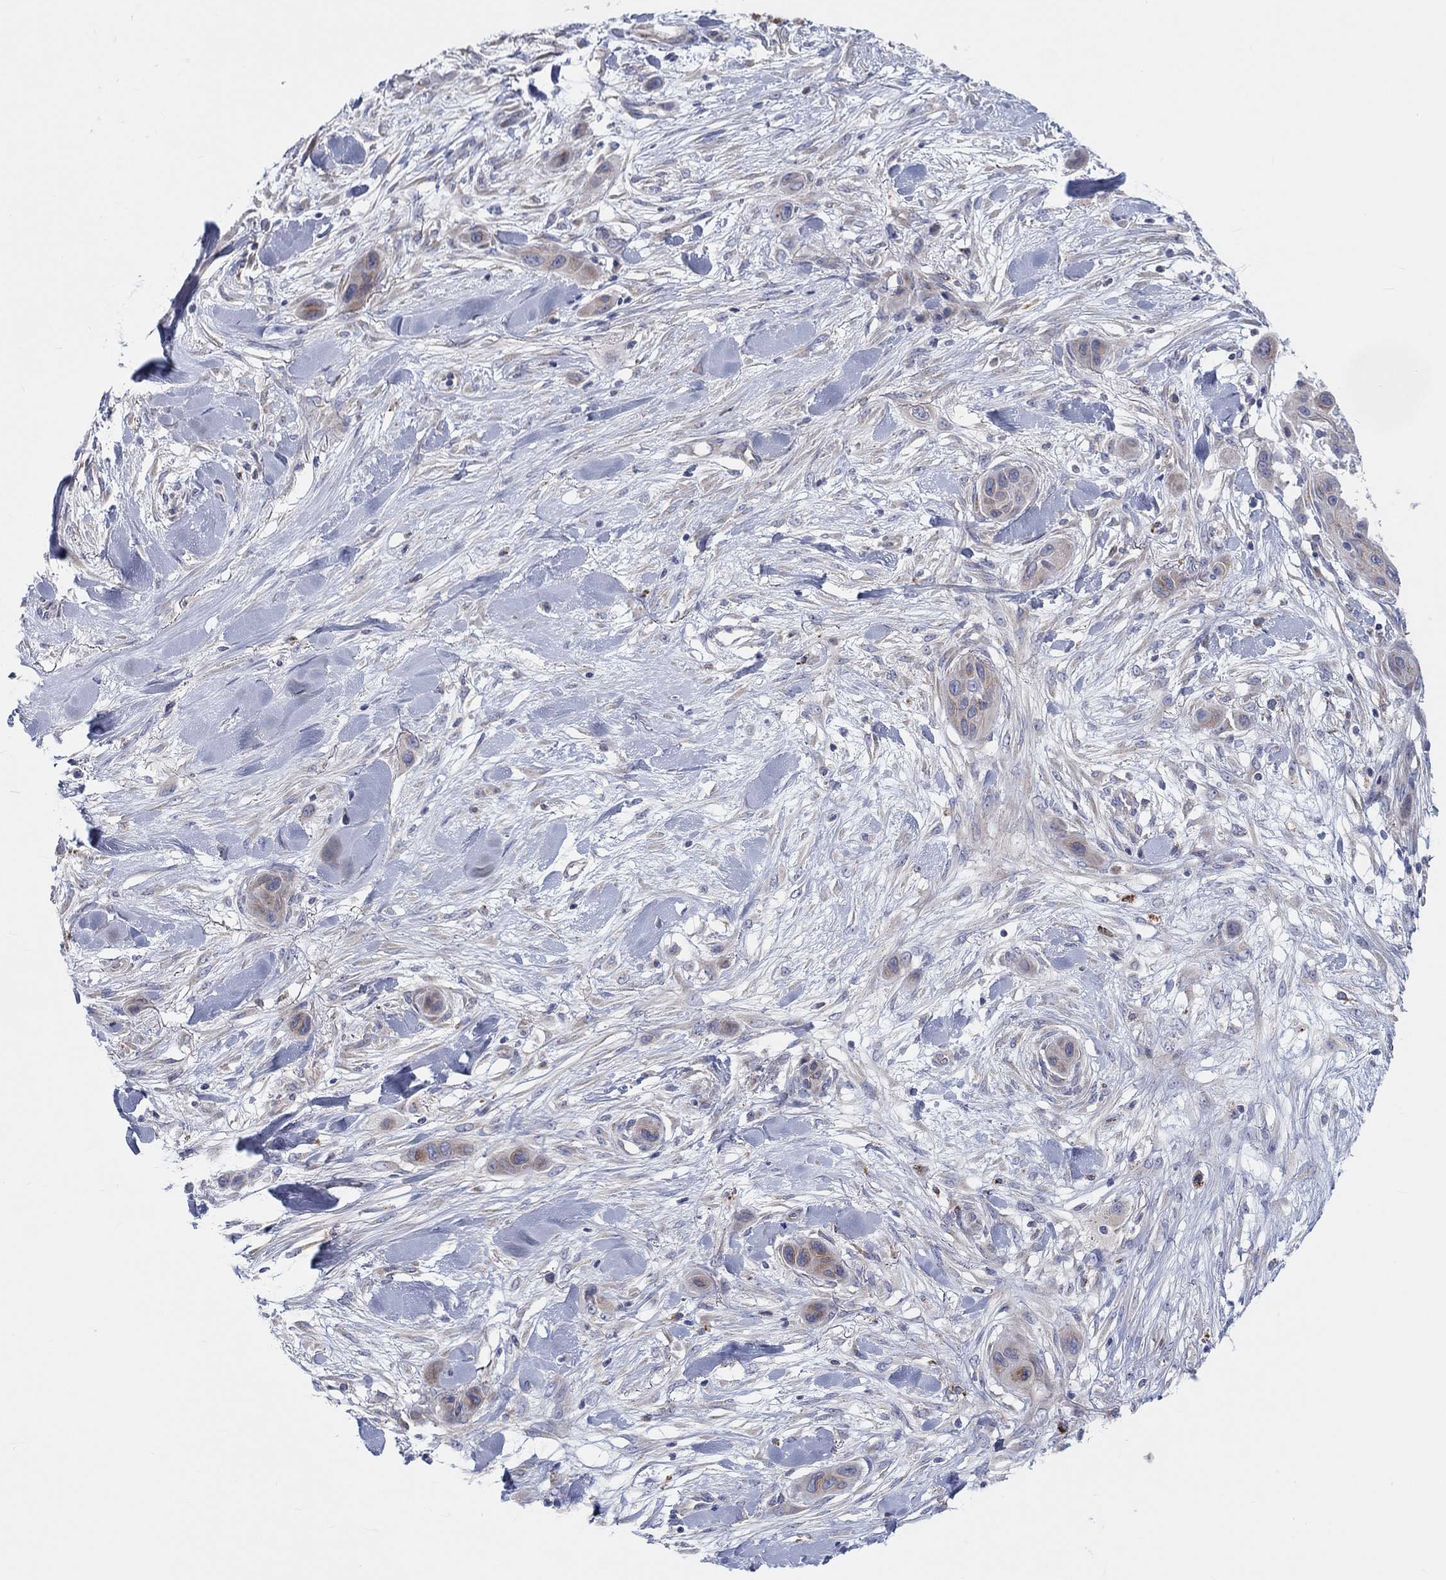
{"staining": {"intensity": "weak", "quantity": ">75%", "location": "cytoplasmic/membranous"}, "tissue": "skin cancer", "cell_type": "Tumor cells", "image_type": "cancer", "snomed": [{"axis": "morphology", "description": "Squamous cell carcinoma, NOS"}, {"axis": "topography", "description": "Skin"}], "caption": "A photomicrograph showing weak cytoplasmic/membranous positivity in about >75% of tumor cells in skin cancer, as visualized by brown immunohistochemical staining.", "gene": "BCO2", "patient": {"sex": "male", "age": 79}}